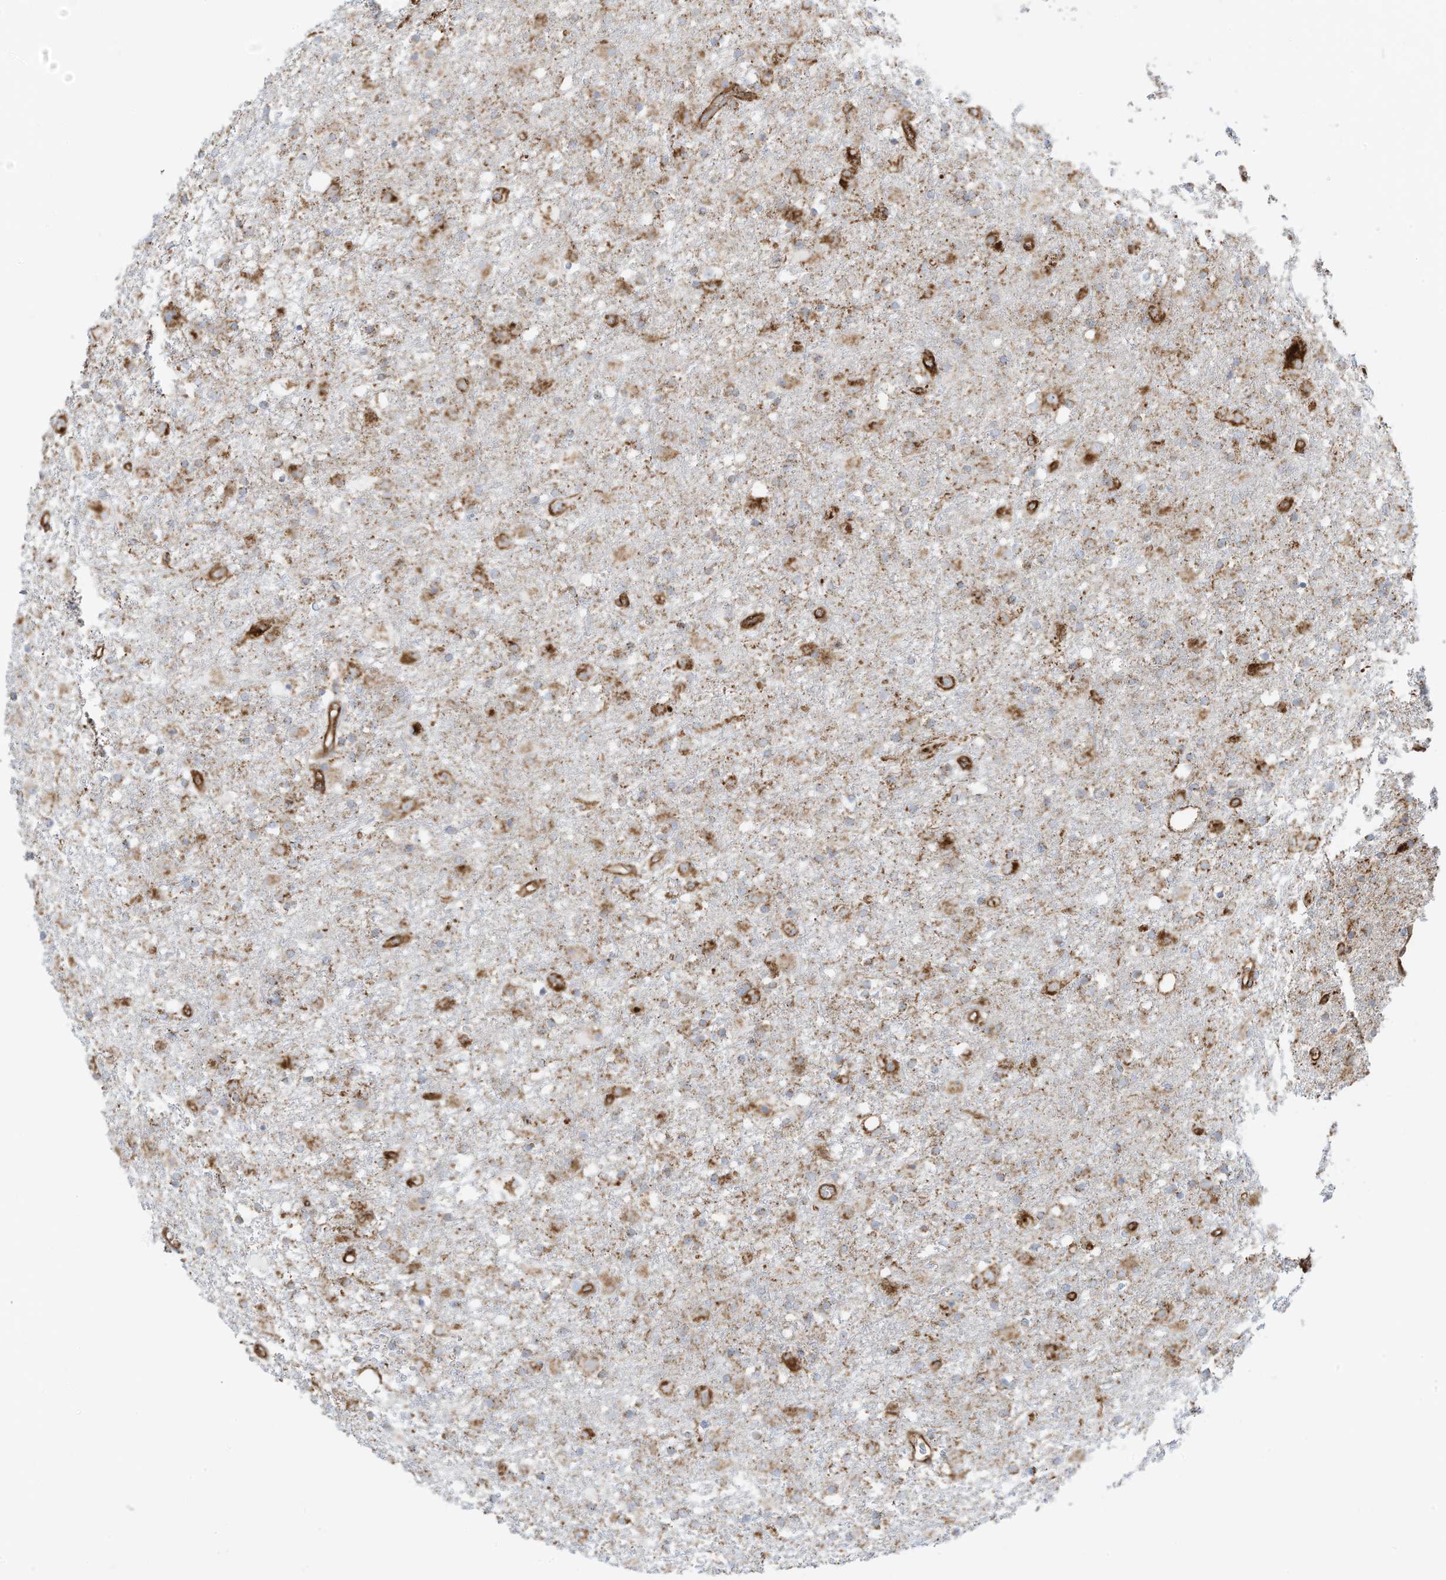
{"staining": {"intensity": "weak", "quantity": "25%-75%", "location": "cytoplasmic/membranous"}, "tissue": "glioma", "cell_type": "Tumor cells", "image_type": "cancer", "snomed": [{"axis": "morphology", "description": "Glioma, malignant, Low grade"}, {"axis": "topography", "description": "Brain"}], "caption": "Human glioma stained with a protein marker demonstrates weak staining in tumor cells.", "gene": "ABCB7", "patient": {"sex": "male", "age": 65}}